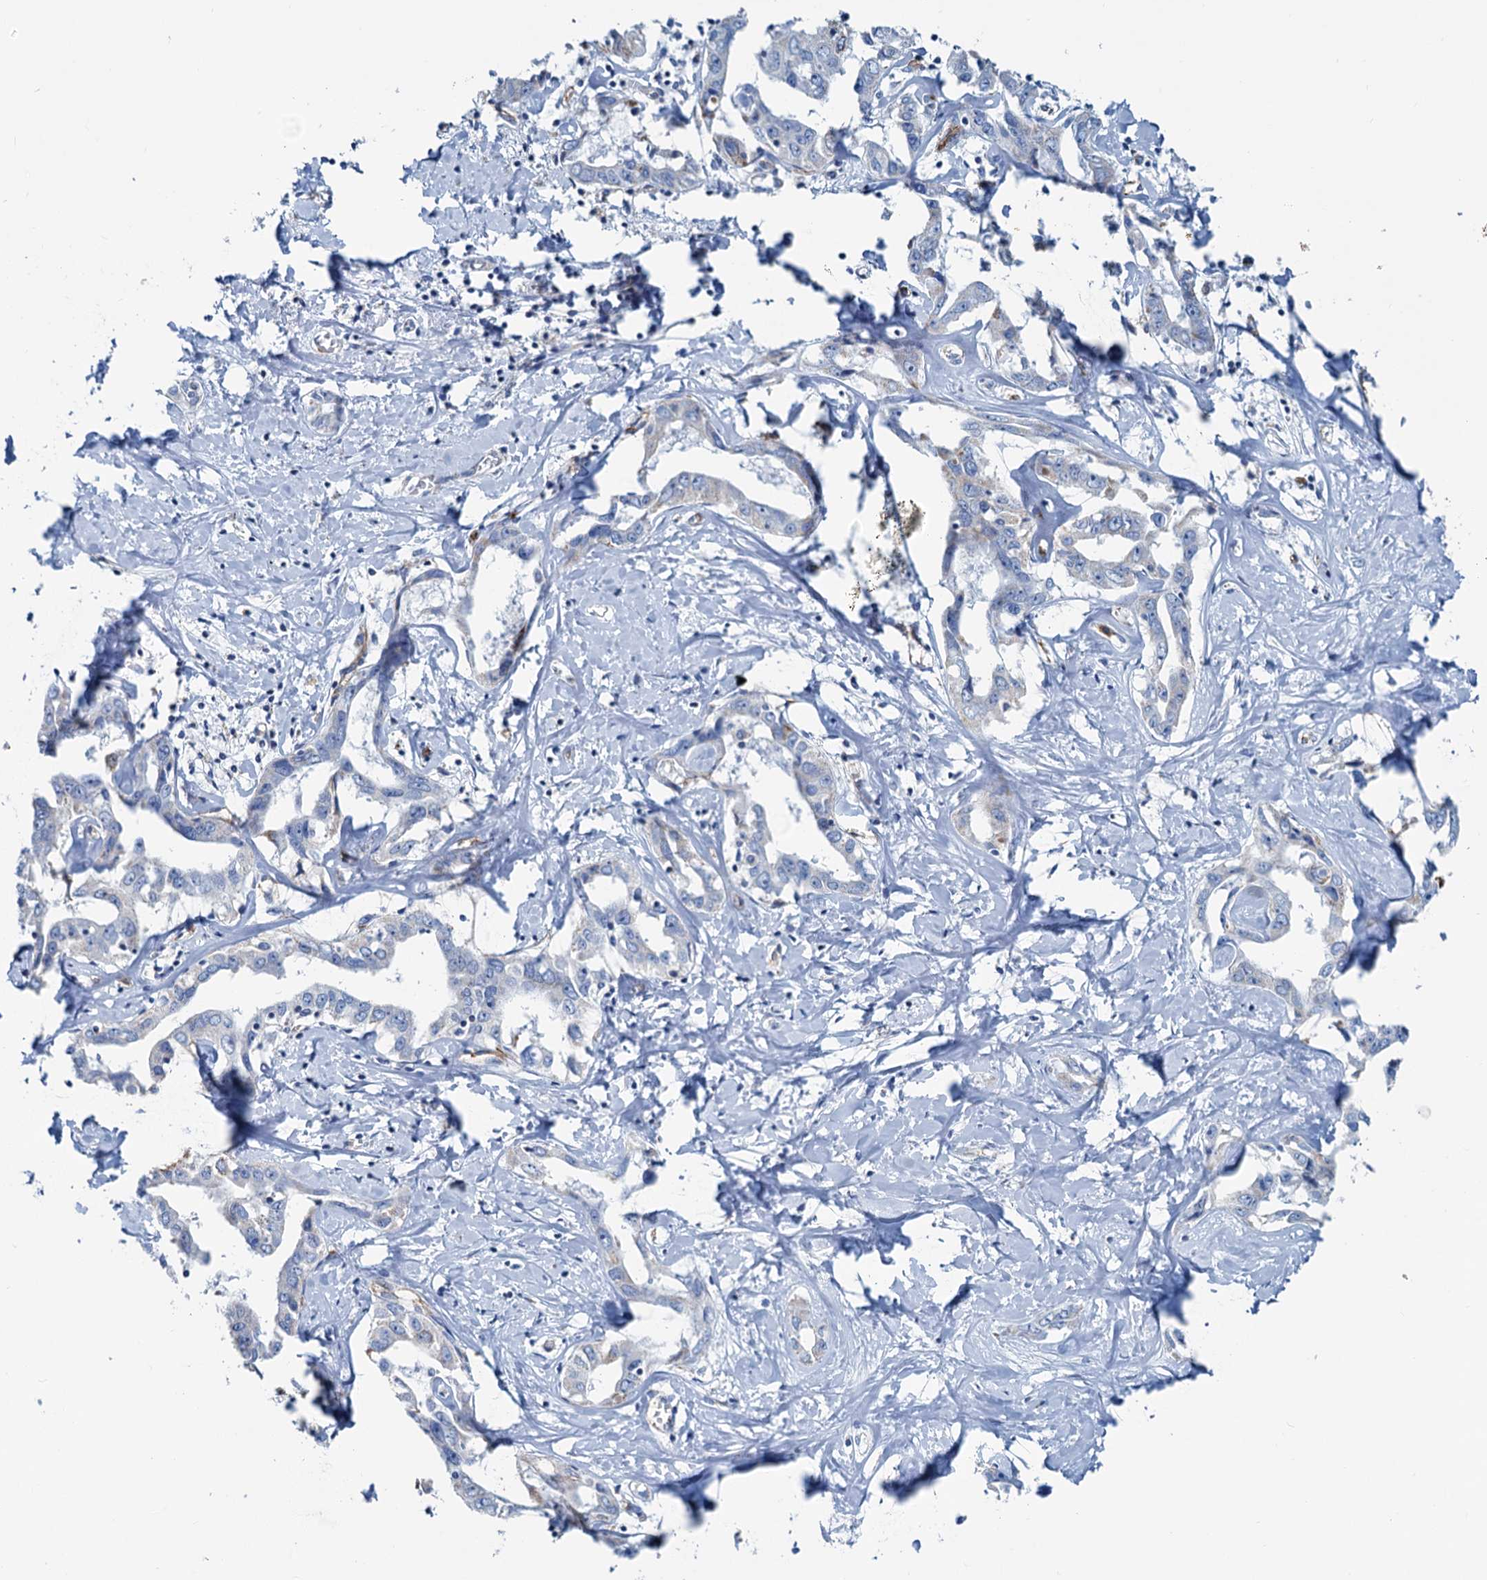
{"staining": {"intensity": "weak", "quantity": "<25%", "location": "cytoplasmic/membranous"}, "tissue": "liver cancer", "cell_type": "Tumor cells", "image_type": "cancer", "snomed": [{"axis": "morphology", "description": "Cholangiocarcinoma"}, {"axis": "topography", "description": "Liver"}], "caption": "Immunohistochemical staining of human liver cholangiocarcinoma reveals no significant expression in tumor cells. The staining was performed using DAB (3,3'-diaminobenzidine) to visualize the protein expression in brown, while the nuclei were stained in blue with hematoxylin (Magnification: 20x).", "gene": "SLC1A3", "patient": {"sex": "male", "age": 59}}